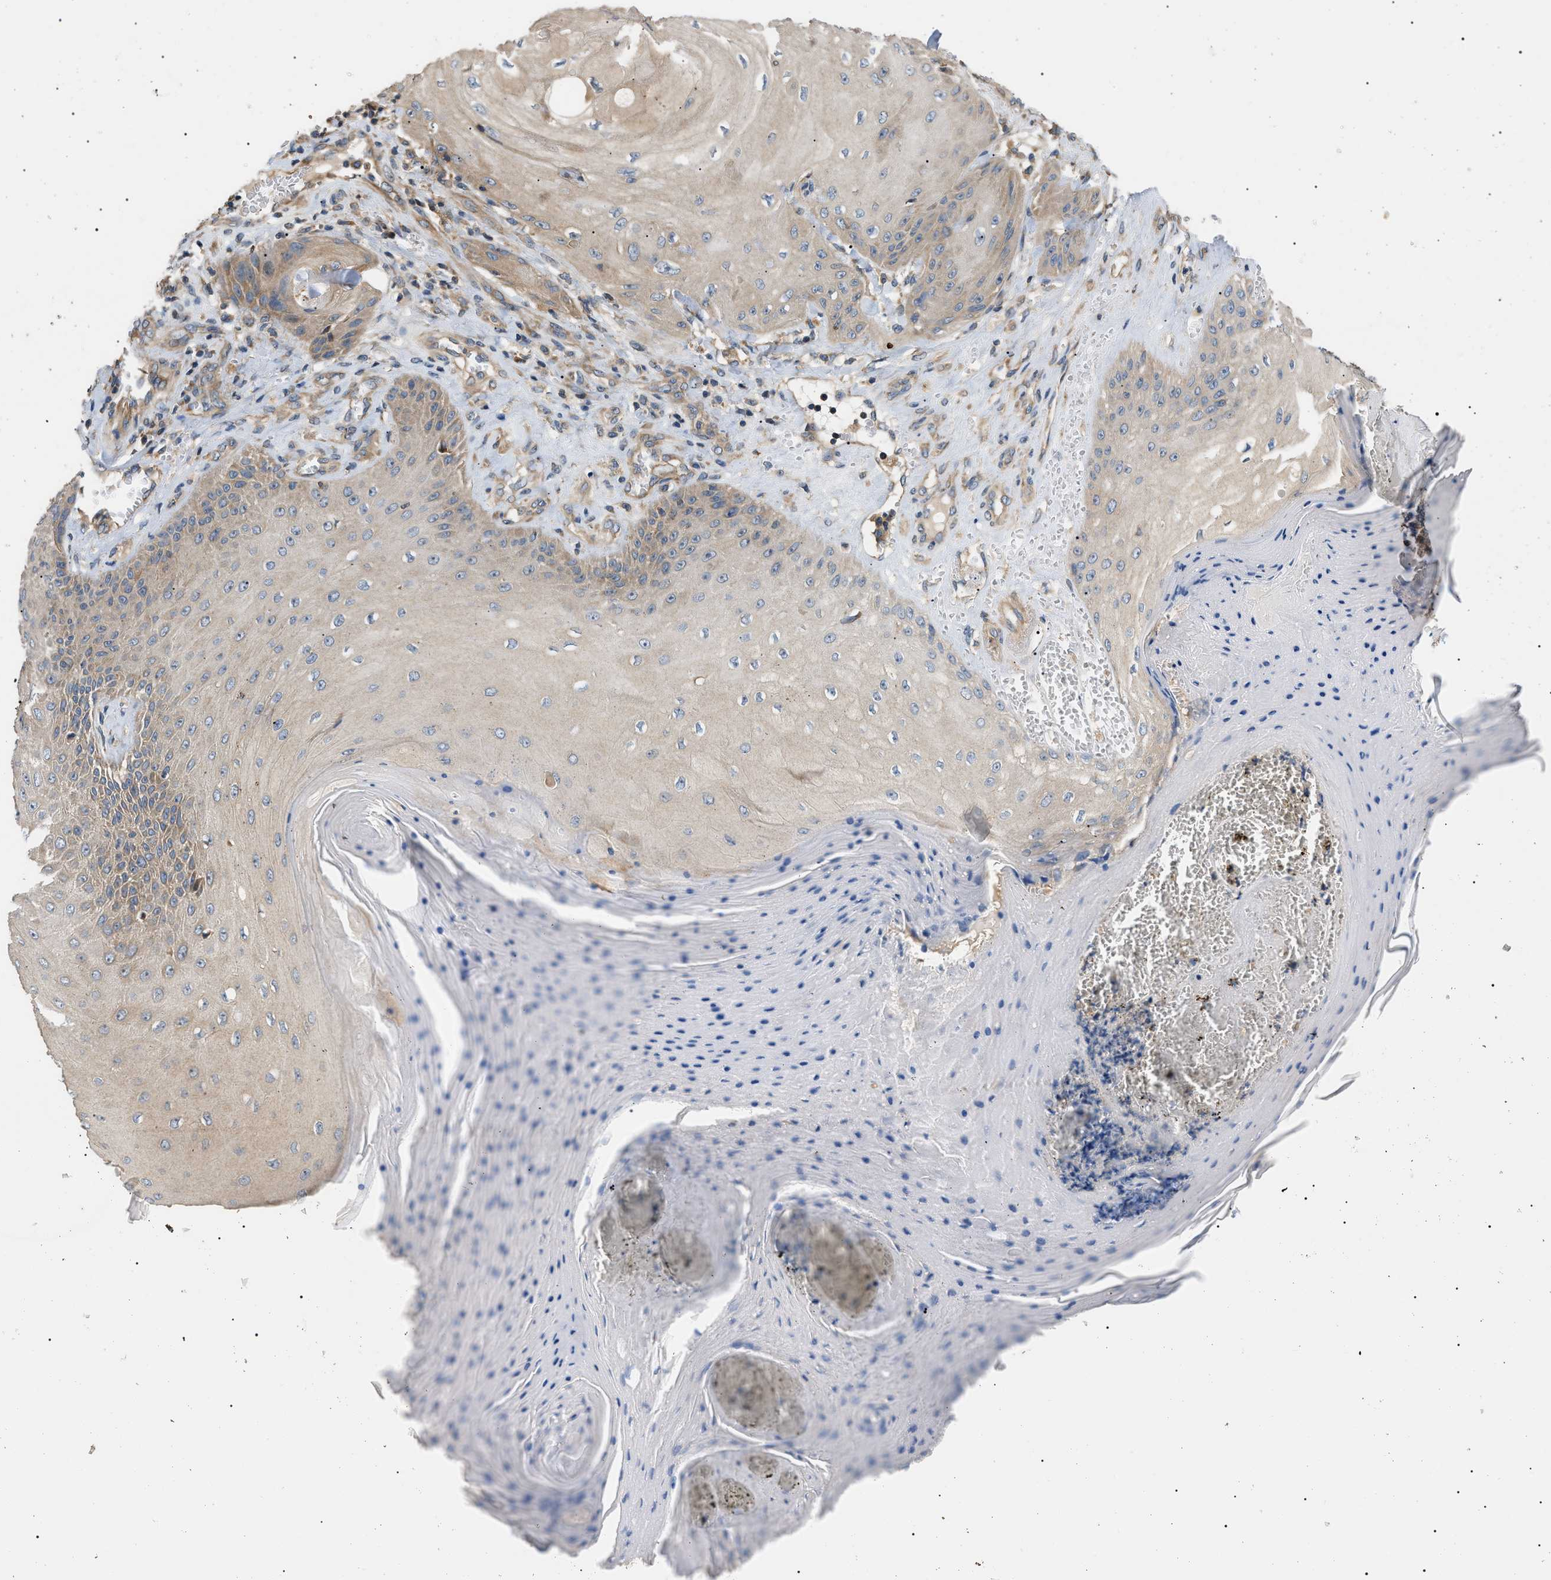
{"staining": {"intensity": "weak", "quantity": "25%-75%", "location": "cytoplasmic/membranous"}, "tissue": "skin cancer", "cell_type": "Tumor cells", "image_type": "cancer", "snomed": [{"axis": "morphology", "description": "Squamous cell carcinoma, NOS"}, {"axis": "topography", "description": "Skin"}], "caption": "A histopathology image of human skin cancer stained for a protein exhibits weak cytoplasmic/membranous brown staining in tumor cells.", "gene": "PPM1B", "patient": {"sex": "male", "age": 74}}